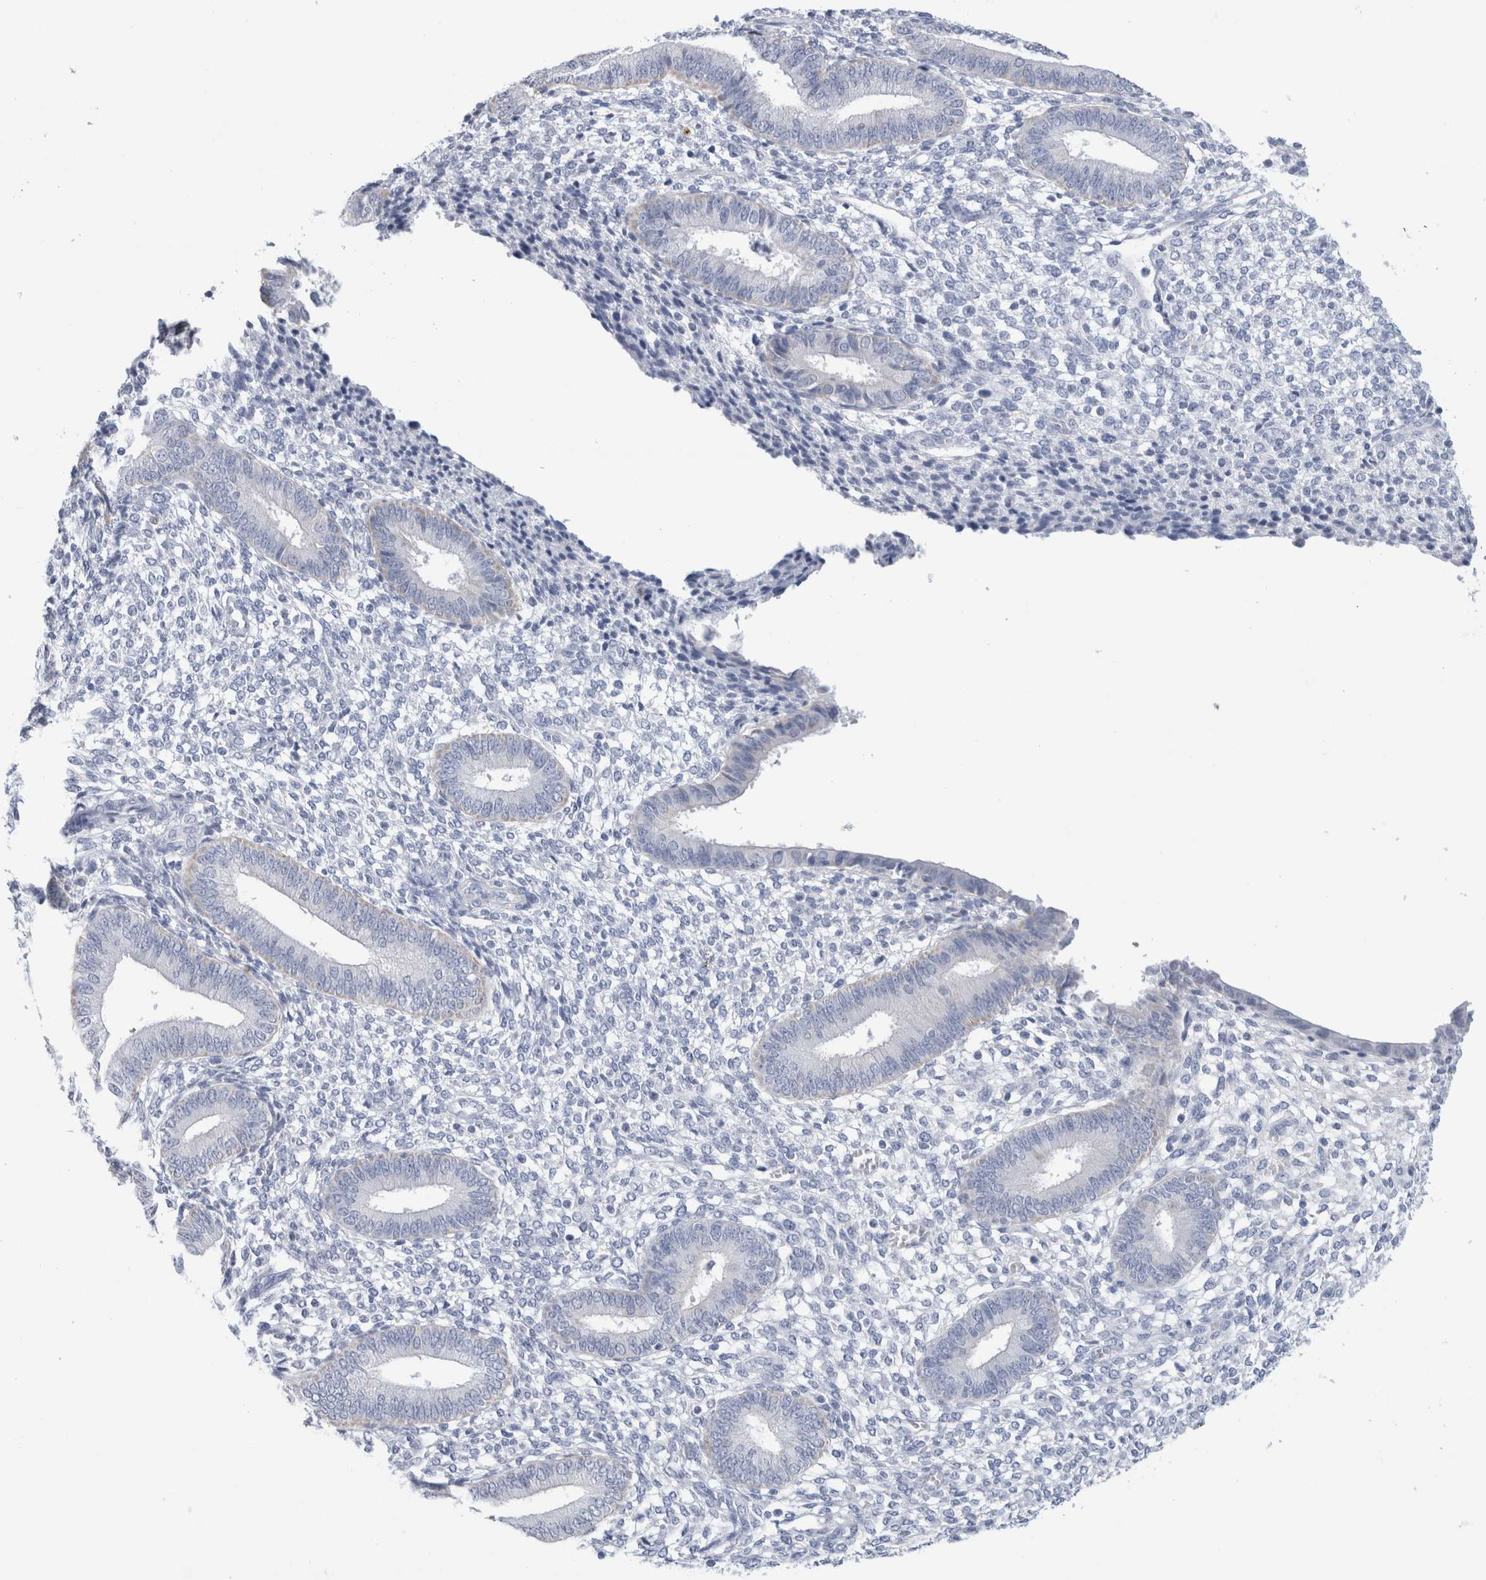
{"staining": {"intensity": "negative", "quantity": "none", "location": "none"}, "tissue": "endometrium", "cell_type": "Cells in endometrial stroma", "image_type": "normal", "snomed": [{"axis": "morphology", "description": "Normal tissue, NOS"}, {"axis": "topography", "description": "Endometrium"}], "caption": "Human endometrium stained for a protein using immunohistochemistry (IHC) demonstrates no expression in cells in endometrial stroma.", "gene": "ECHDC2", "patient": {"sex": "female", "age": 46}}